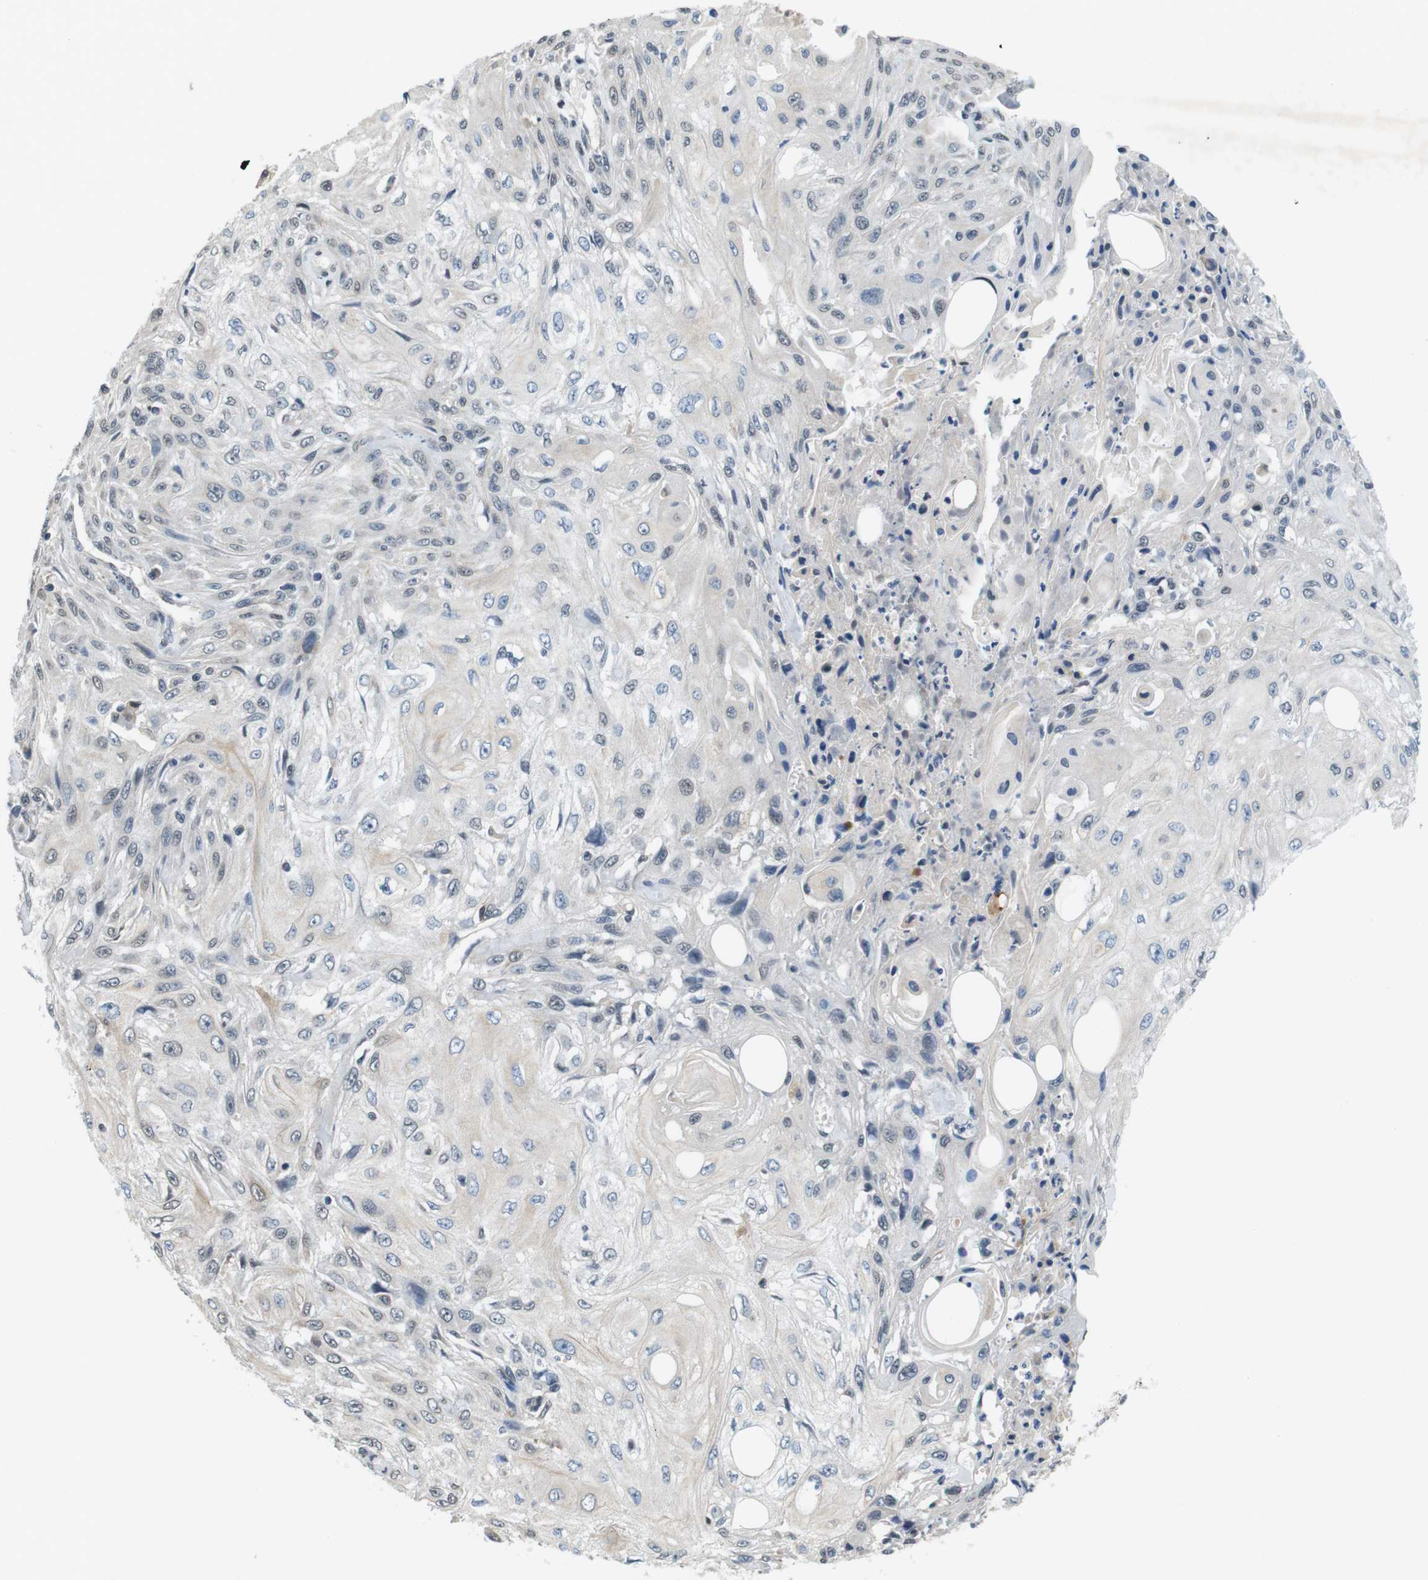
{"staining": {"intensity": "weak", "quantity": "<25%", "location": "nuclear"}, "tissue": "skin cancer", "cell_type": "Tumor cells", "image_type": "cancer", "snomed": [{"axis": "morphology", "description": "Squamous cell carcinoma, NOS"}, {"axis": "topography", "description": "Skin"}], "caption": "This is an IHC micrograph of skin cancer (squamous cell carcinoma). There is no staining in tumor cells.", "gene": "CD163L1", "patient": {"sex": "male", "age": 75}}